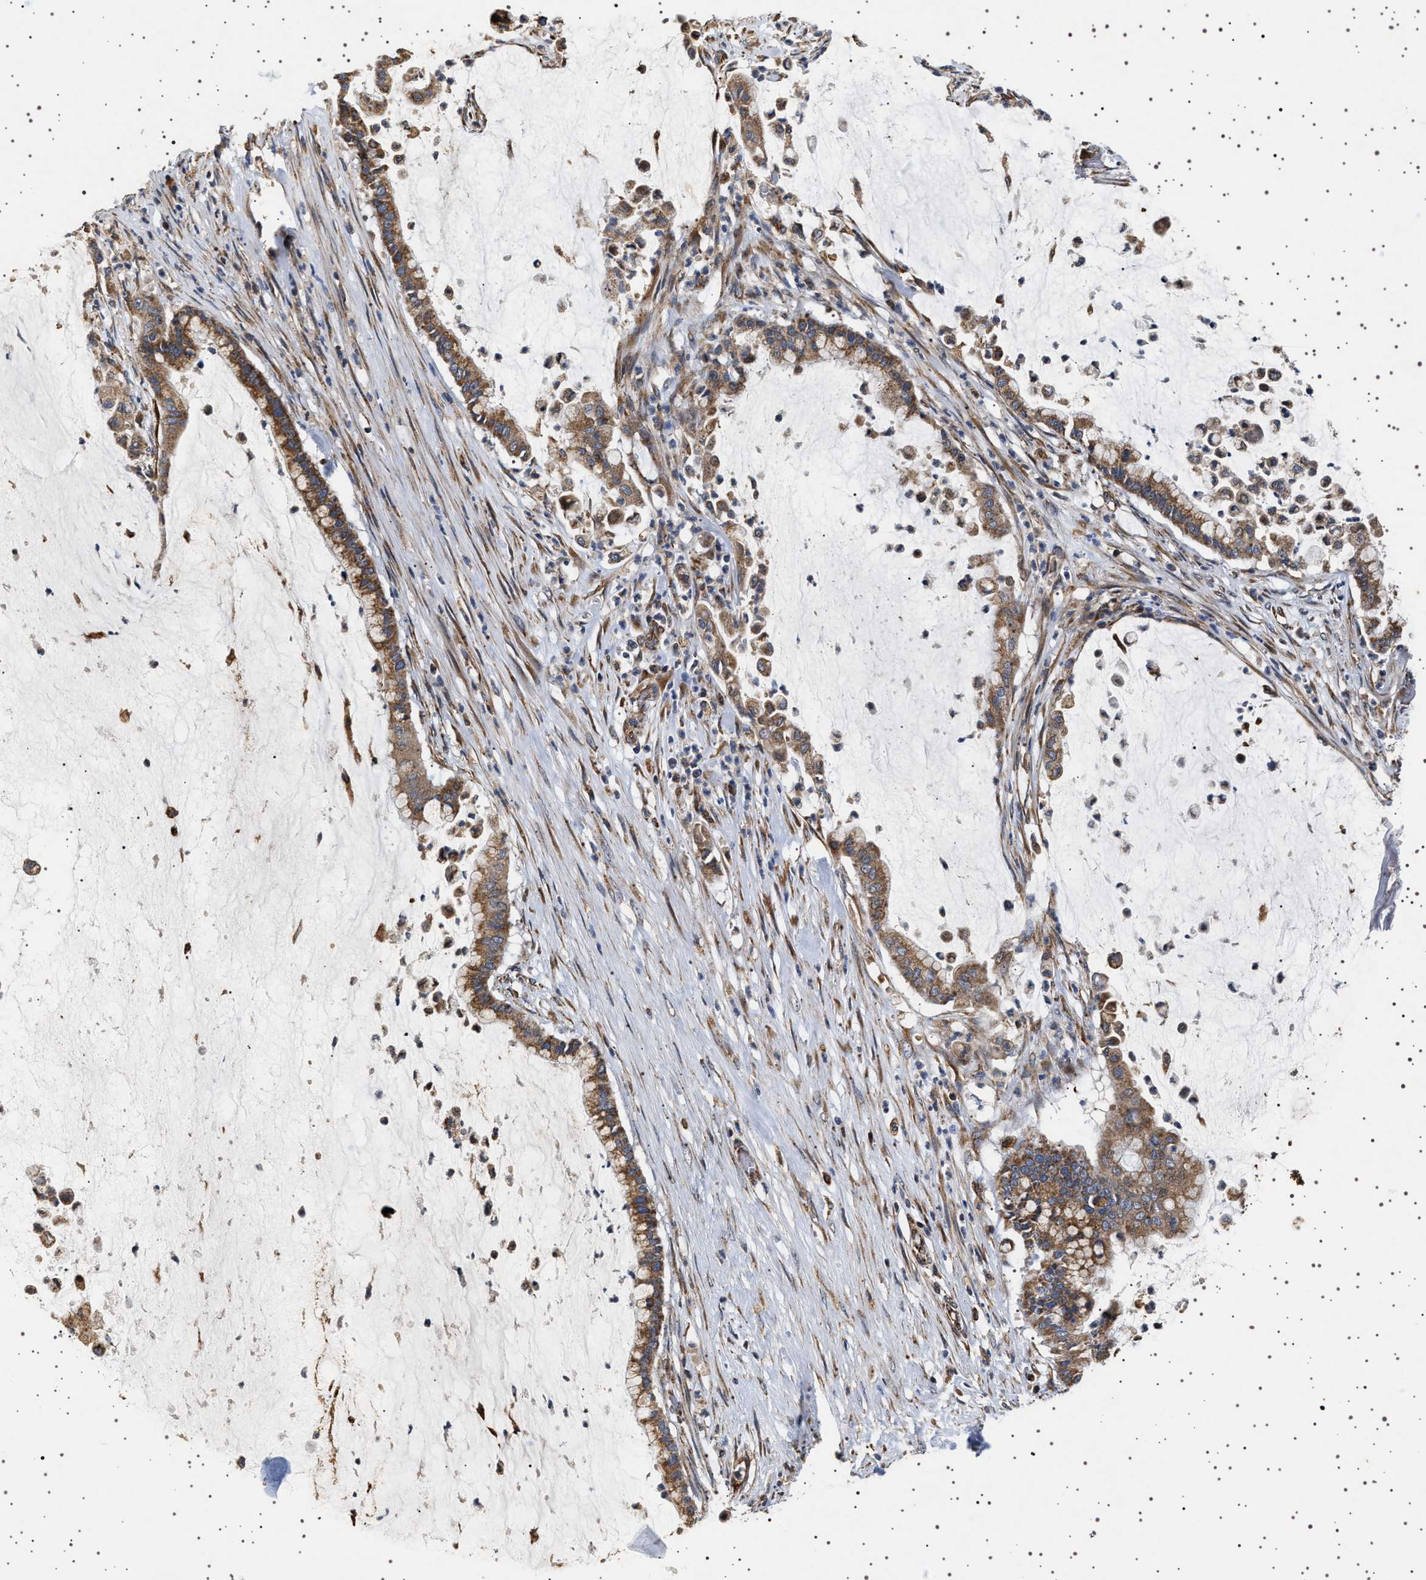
{"staining": {"intensity": "moderate", "quantity": ">75%", "location": "cytoplasmic/membranous"}, "tissue": "pancreatic cancer", "cell_type": "Tumor cells", "image_type": "cancer", "snomed": [{"axis": "morphology", "description": "Adenocarcinoma, NOS"}, {"axis": "topography", "description": "Pancreas"}], "caption": "Adenocarcinoma (pancreatic) was stained to show a protein in brown. There is medium levels of moderate cytoplasmic/membranous staining in approximately >75% of tumor cells.", "gene": "TRUB2", "patient": {"sex": "male", "age": 41}}